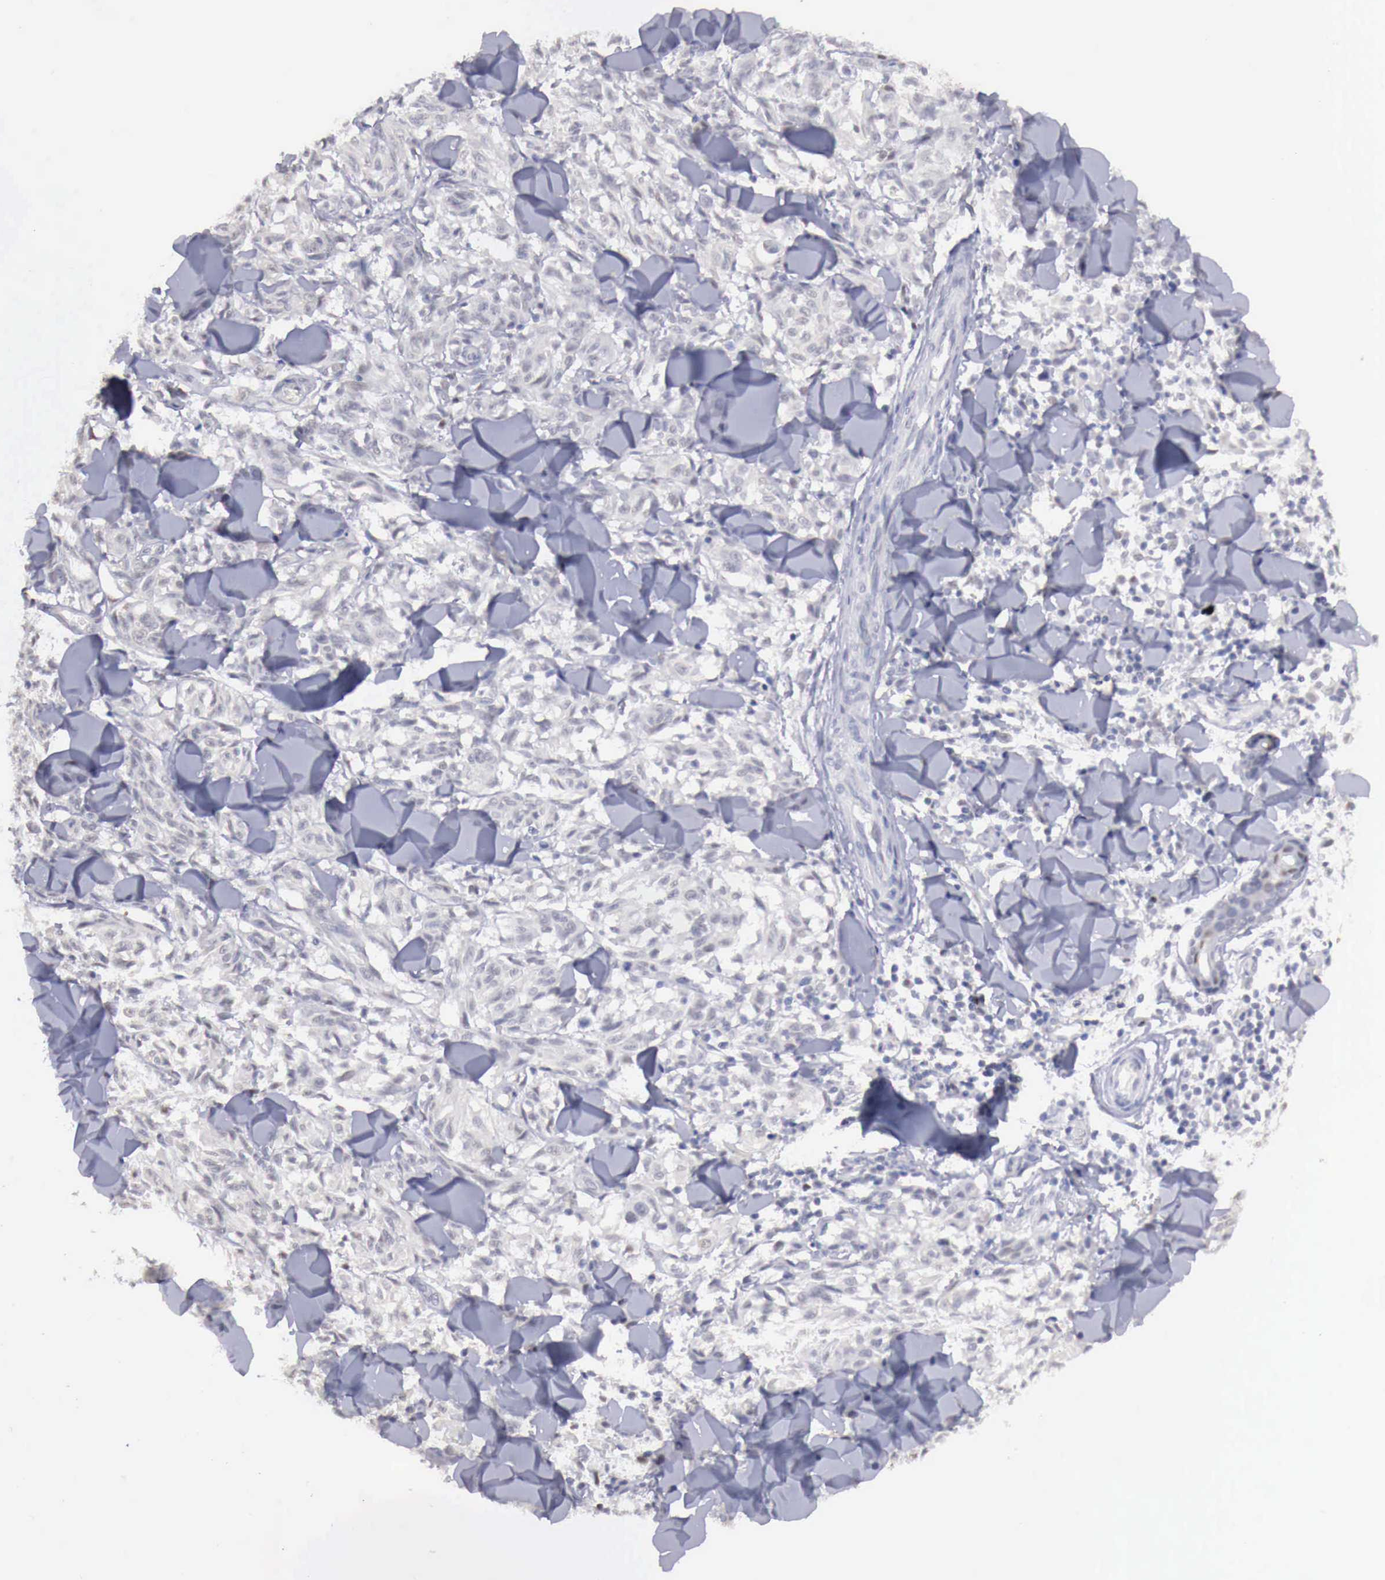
{"staining": {"intensity": "negative", "quantity": "none", "location": "none"}, "tissue": "melanoma", "cell_type": "Tumor cells", "image_type": "cancer", "snomed": [{"axis": "morphology", "description": "Malignant melanoma, NOS"}, {"axis": "topography", "description": "Skin"}], "caption": "DAB (3,3'-diaminobenzidine) immunohistochemical staining of malignant melanoma shows no significant expression in tumor cells.", "gene": "UBA1", "patient": {"sex": "male", "age": 54}}